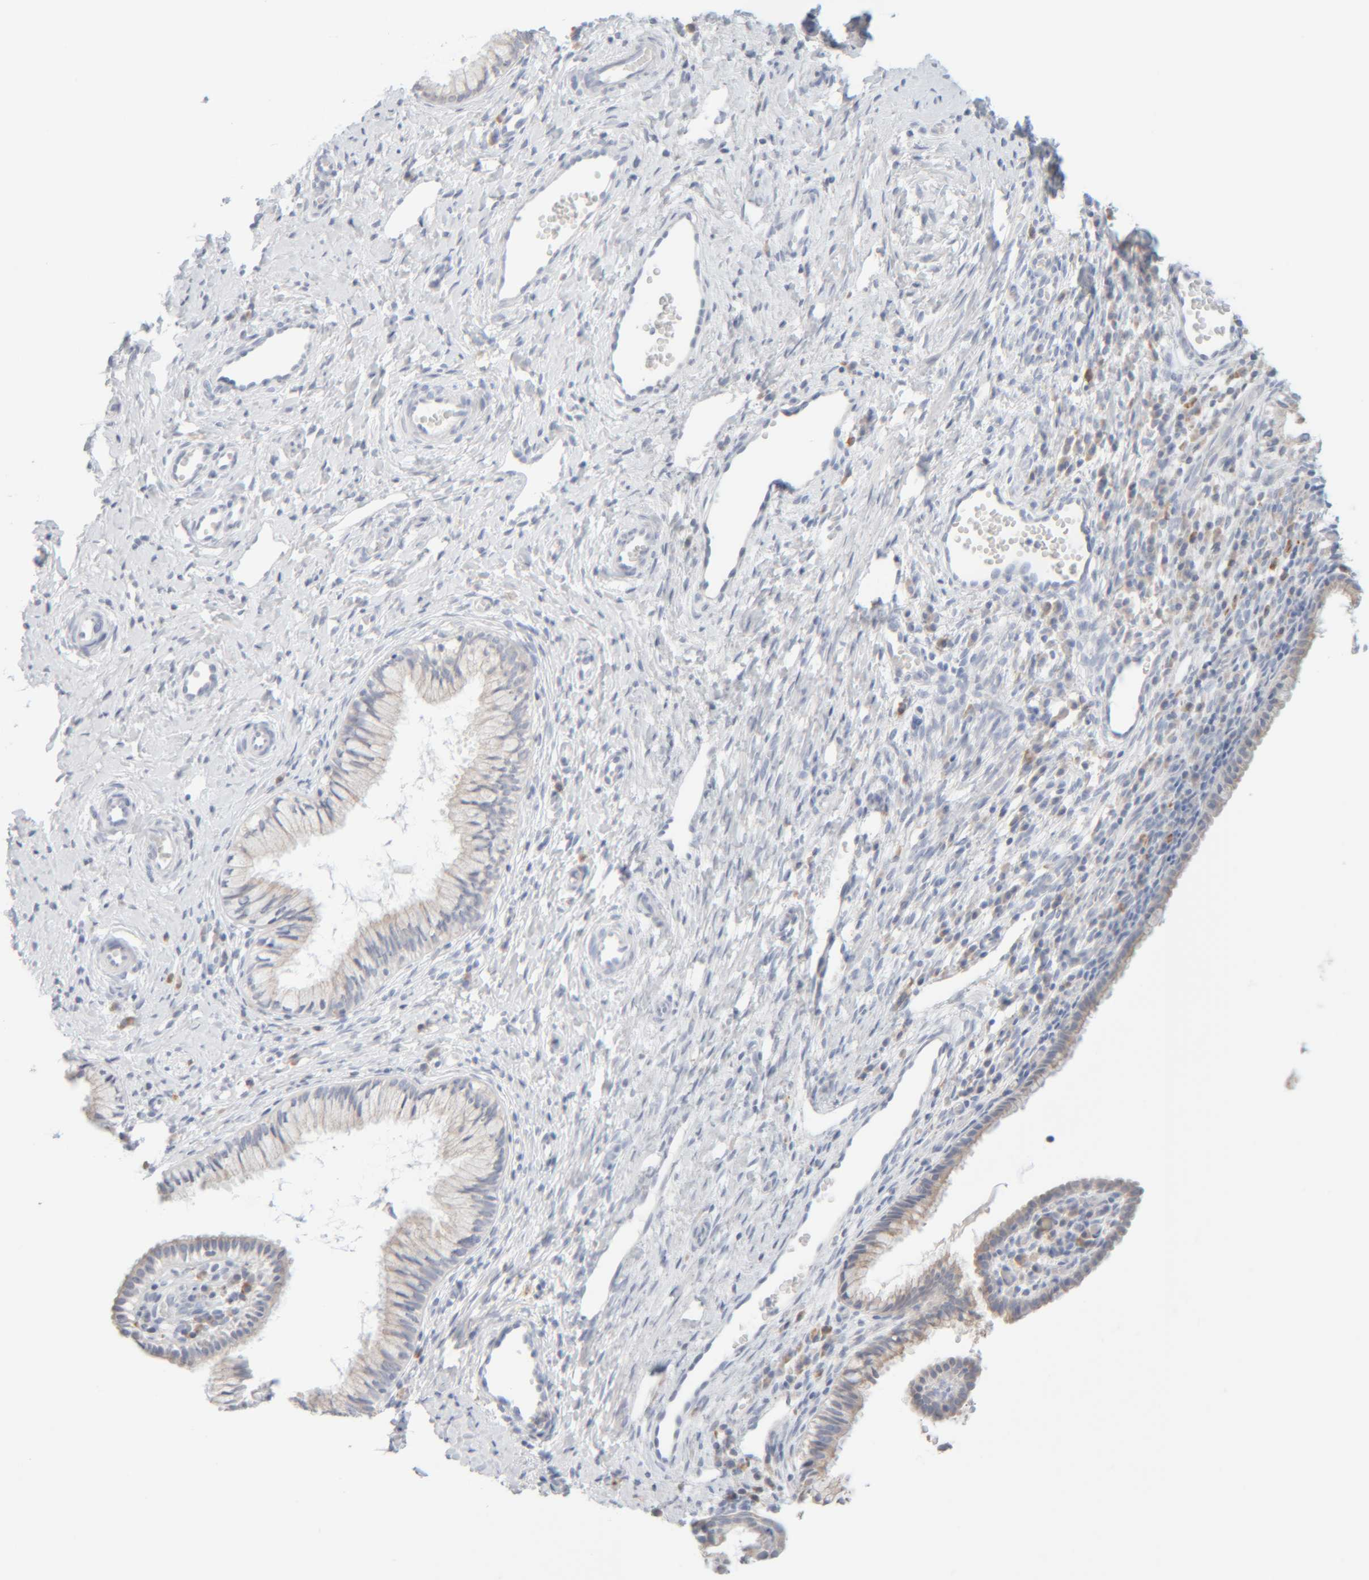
{"staining": {"intensity": "negative", "quantity": "none", "location": "none"}, "tissue": "cervix", "cell_type": "Glandular cells", "image_type": "normal", "snomed": [{"axis": "morphology", "description": "Normal tissue, NOS"}, {"axis": "topography", "description": "Cervix"}], "caption": "High power microscopy micrograph of an immunohistochemistry histopathology image of benign cervix, revealing no significant positivity in glandular cells.", "gene": "RIDA", "patient": {"sex": "female", "age": 27}}